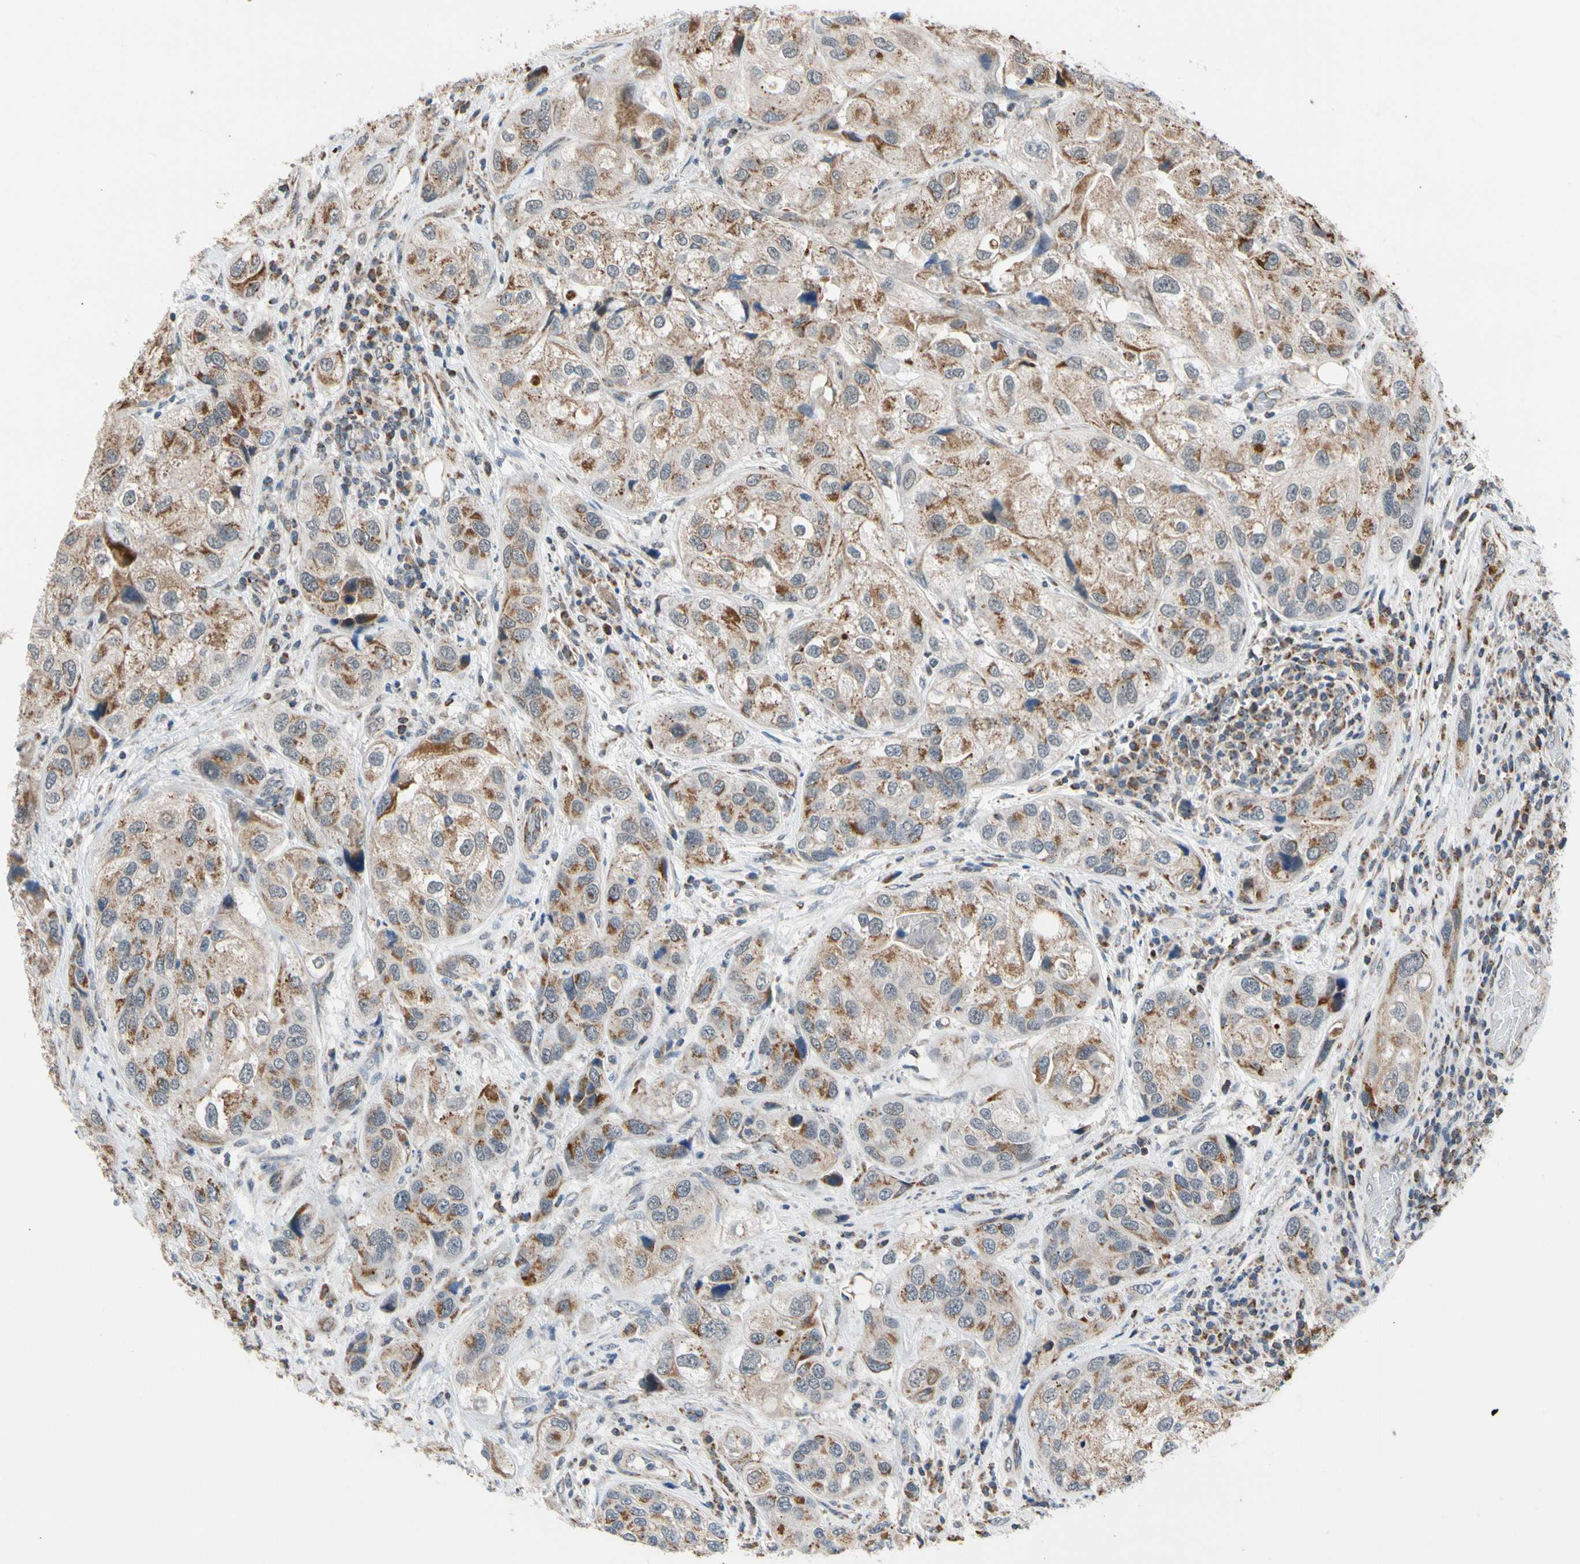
{"staining": {"intensity": "moderate", "quantity": "25%-75%", "location": "cytoplasmic/membranous"}, "tissue": "urothelial cancer", "cell_type": "Tumor cells", "image_type": "cancer", "snomed": [{"axis": "morphology", "description": "Urothelial carcinoma, High grade"}, {"axis": "topography", "description": "Urinary bladder"}], "caption": "Protein analysis of urothelial carcinoma (high-grade) tissue demonstrates moderate cytoplasmic/membranous positivity in approximately 25%-75% of tumor cells. The staining was performed using DAB to visualize the protein expression in brown, while the nuclei were stained in blue with hematoxylin (Magnification: 20x).", "gene": "KHDC4", "patient": {"sex": "female", "age": 64}}